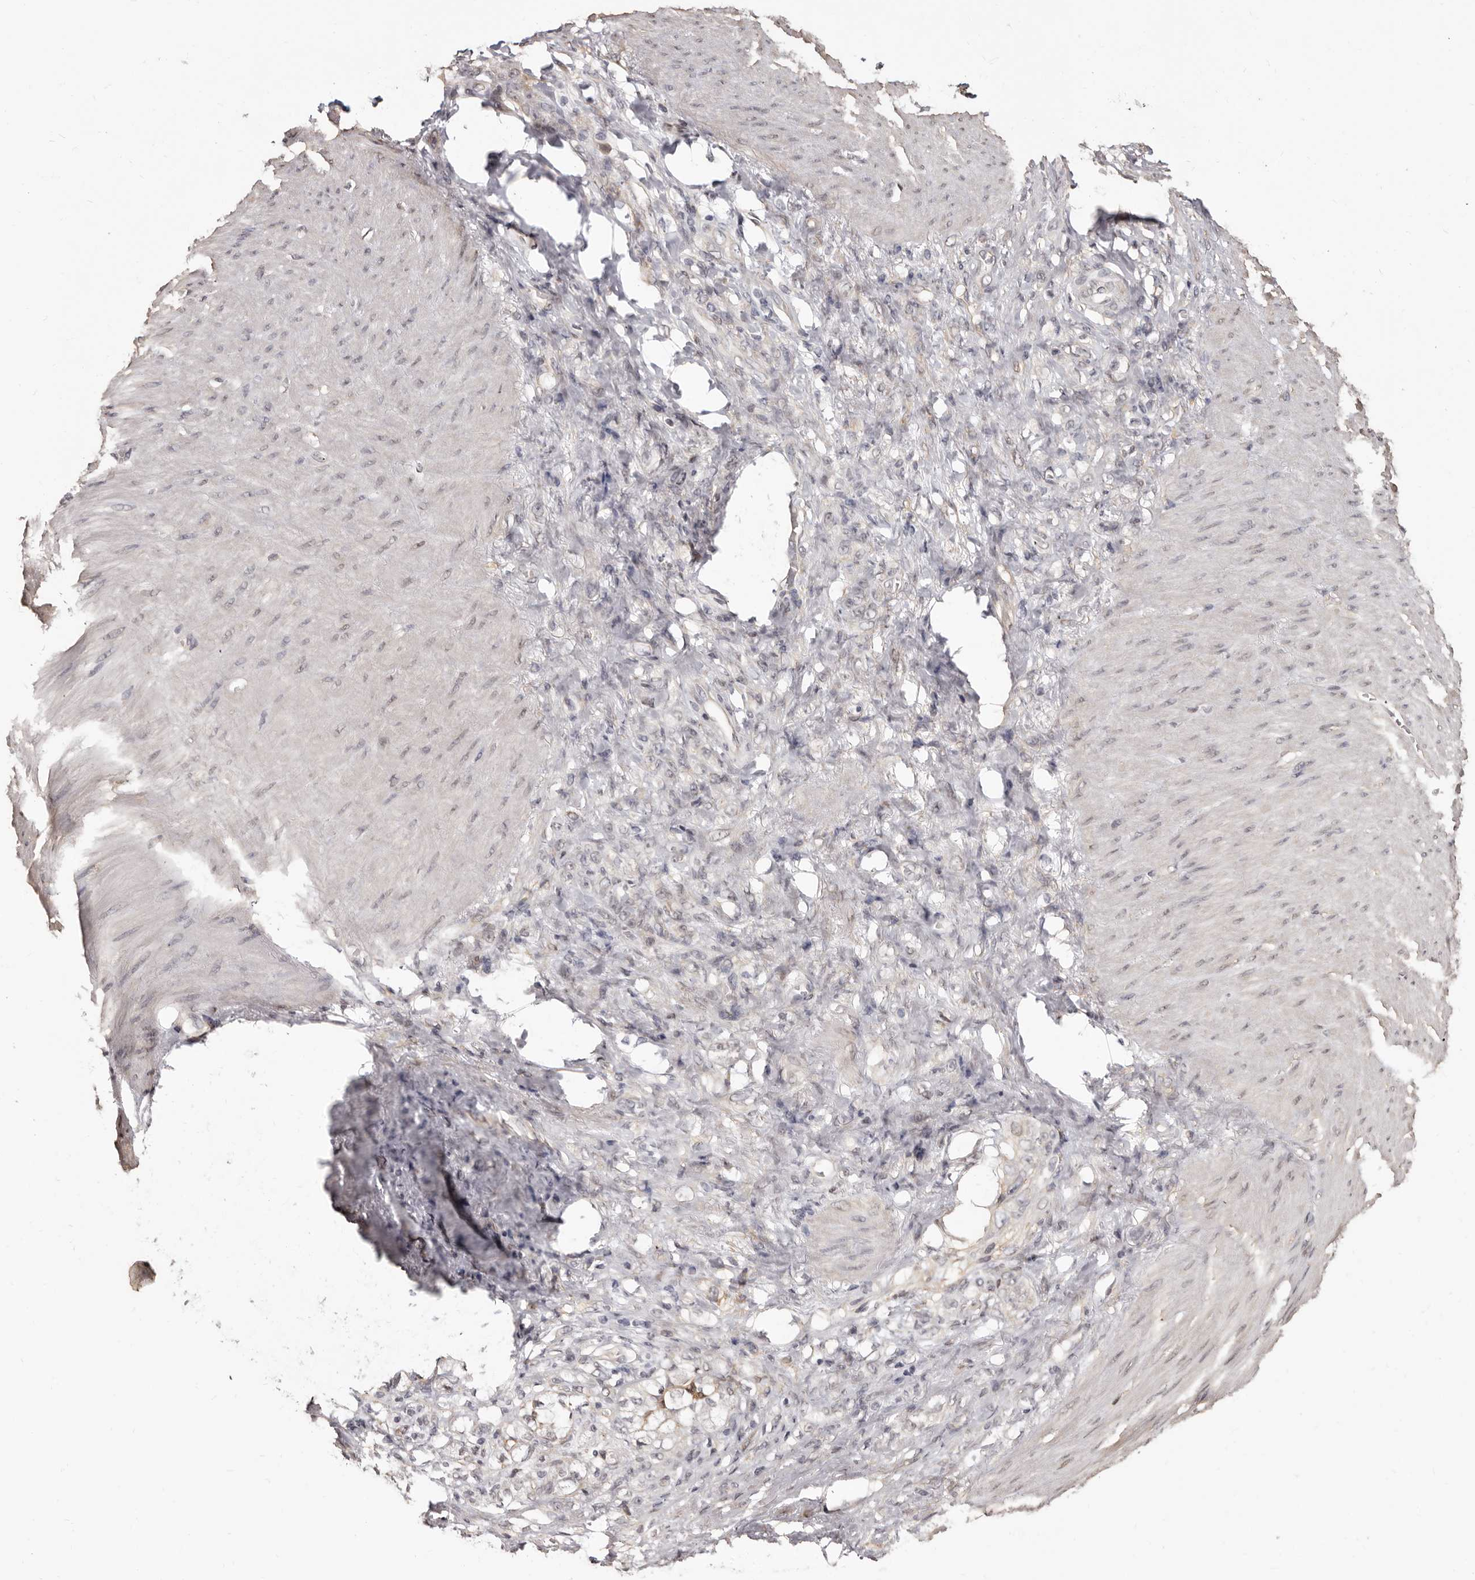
{"staining": {"intensity": "negative", "quantity": "none", "location": "none"}, "tissue": "stomach cancer", "cell_type": "Tumor cells", "image_type": "cancer", "snomed": [{"axis": "morphology", "description": "Normal tissue, NOS"}, {"axis": "morphology", "description": "Adenocarcinoma, NOS"}, {"axis": "topography", "description": "Stomach"}], "caption": "An image of human stomach cancer is negative for staining in tumor cells.", "gene": "KHDRBS2", "patient": {"sex": "male", "age": 82}}